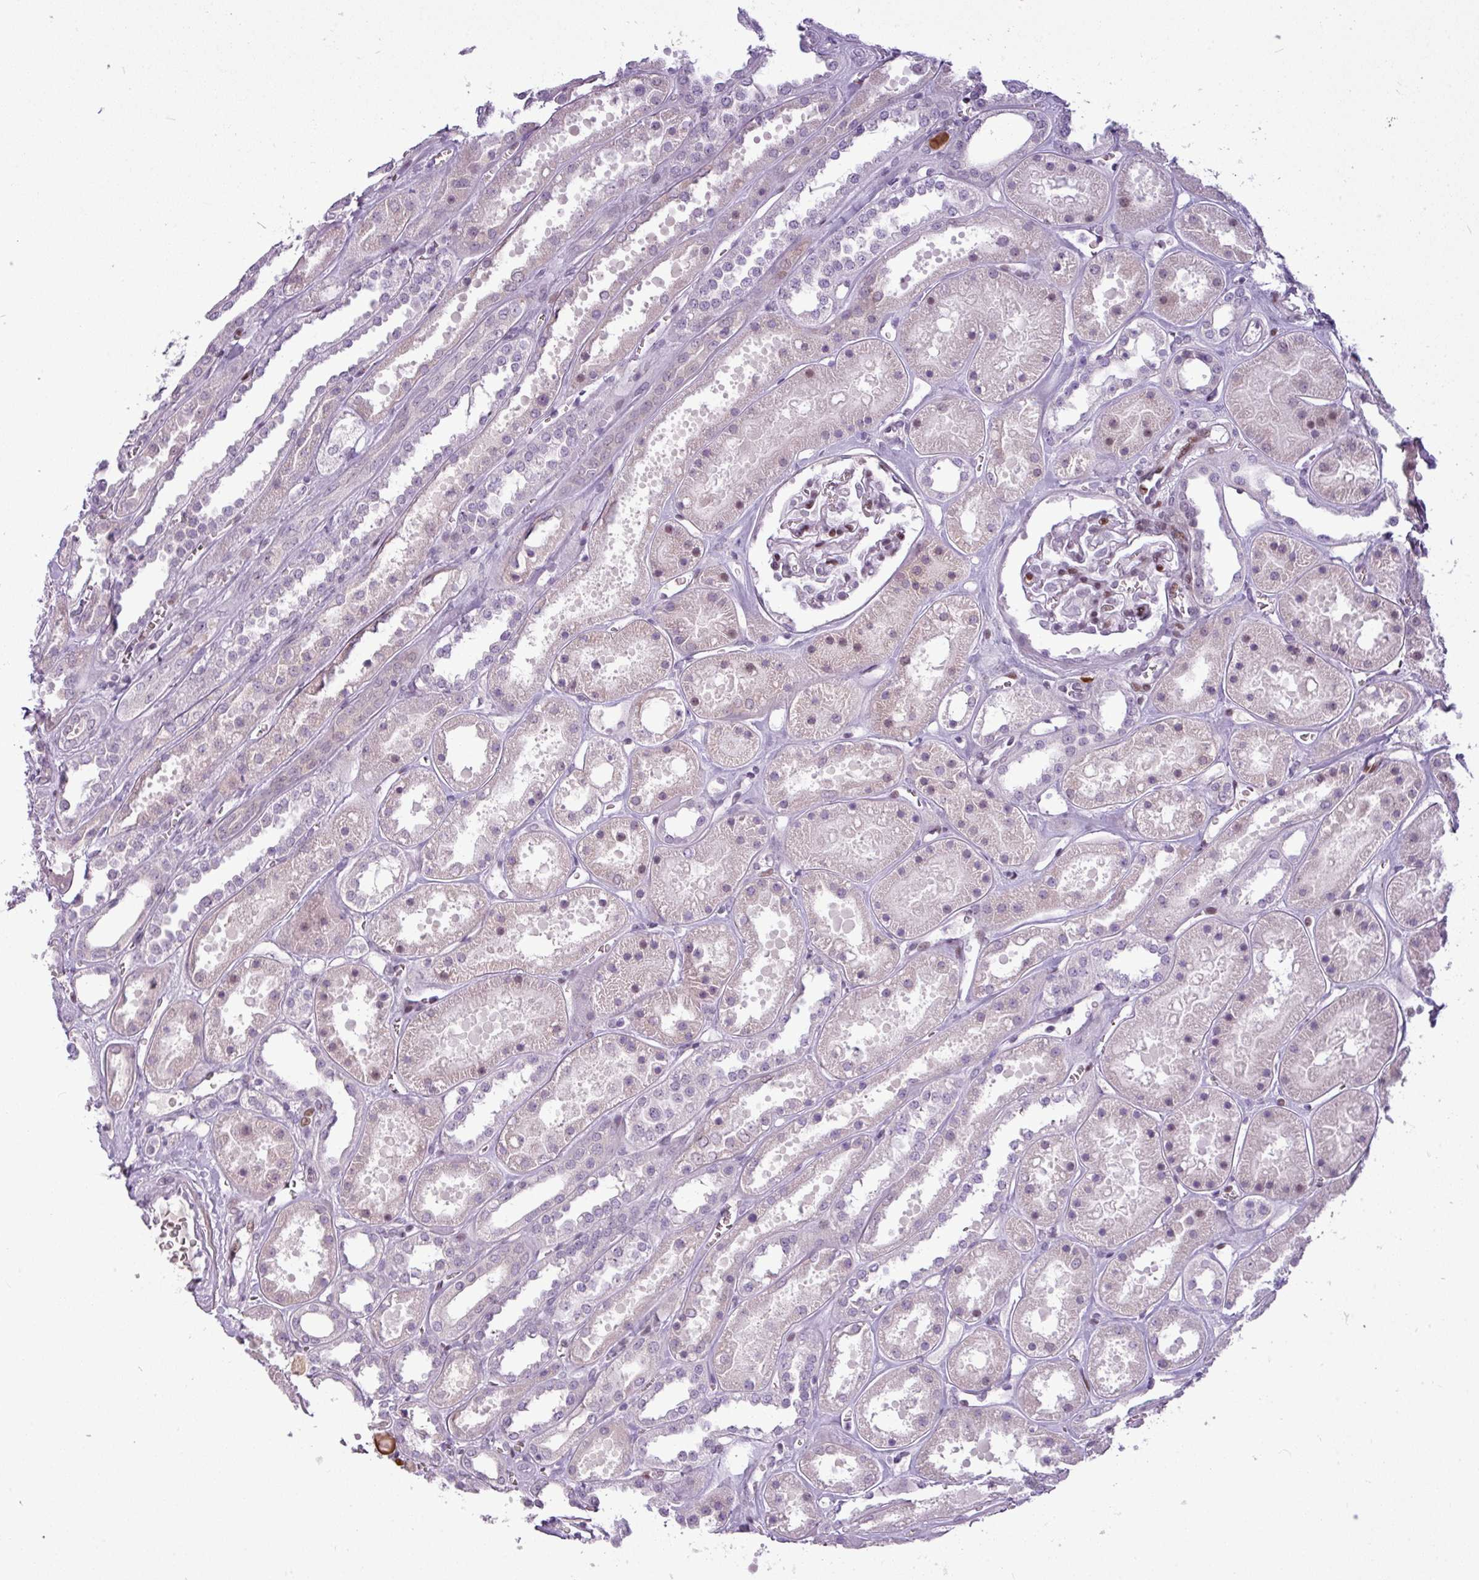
{"staining": {"intensity": "negative", "quantity": "none", "location": "none"}, "tissue": "kidney", "cell_type": "Cells in glomeruli", "image_type": "normal", "snomed": [{"axis": "morphology", "description": "Normal tissue, NOS"}, {"axis": "topography", "description": "Kidney"}], "caption": "DAB (3,3'-diaminobenzidine) immunohistochemical staining of normal human kidney demonstrates no significant expression in cells in glomeruli. (DAB (3,3'-diaminobenzidine) IHC with hematoxylin counter stain).", "gene": "SLC66A2", "patient": {"sex": "female", "age": 41}}